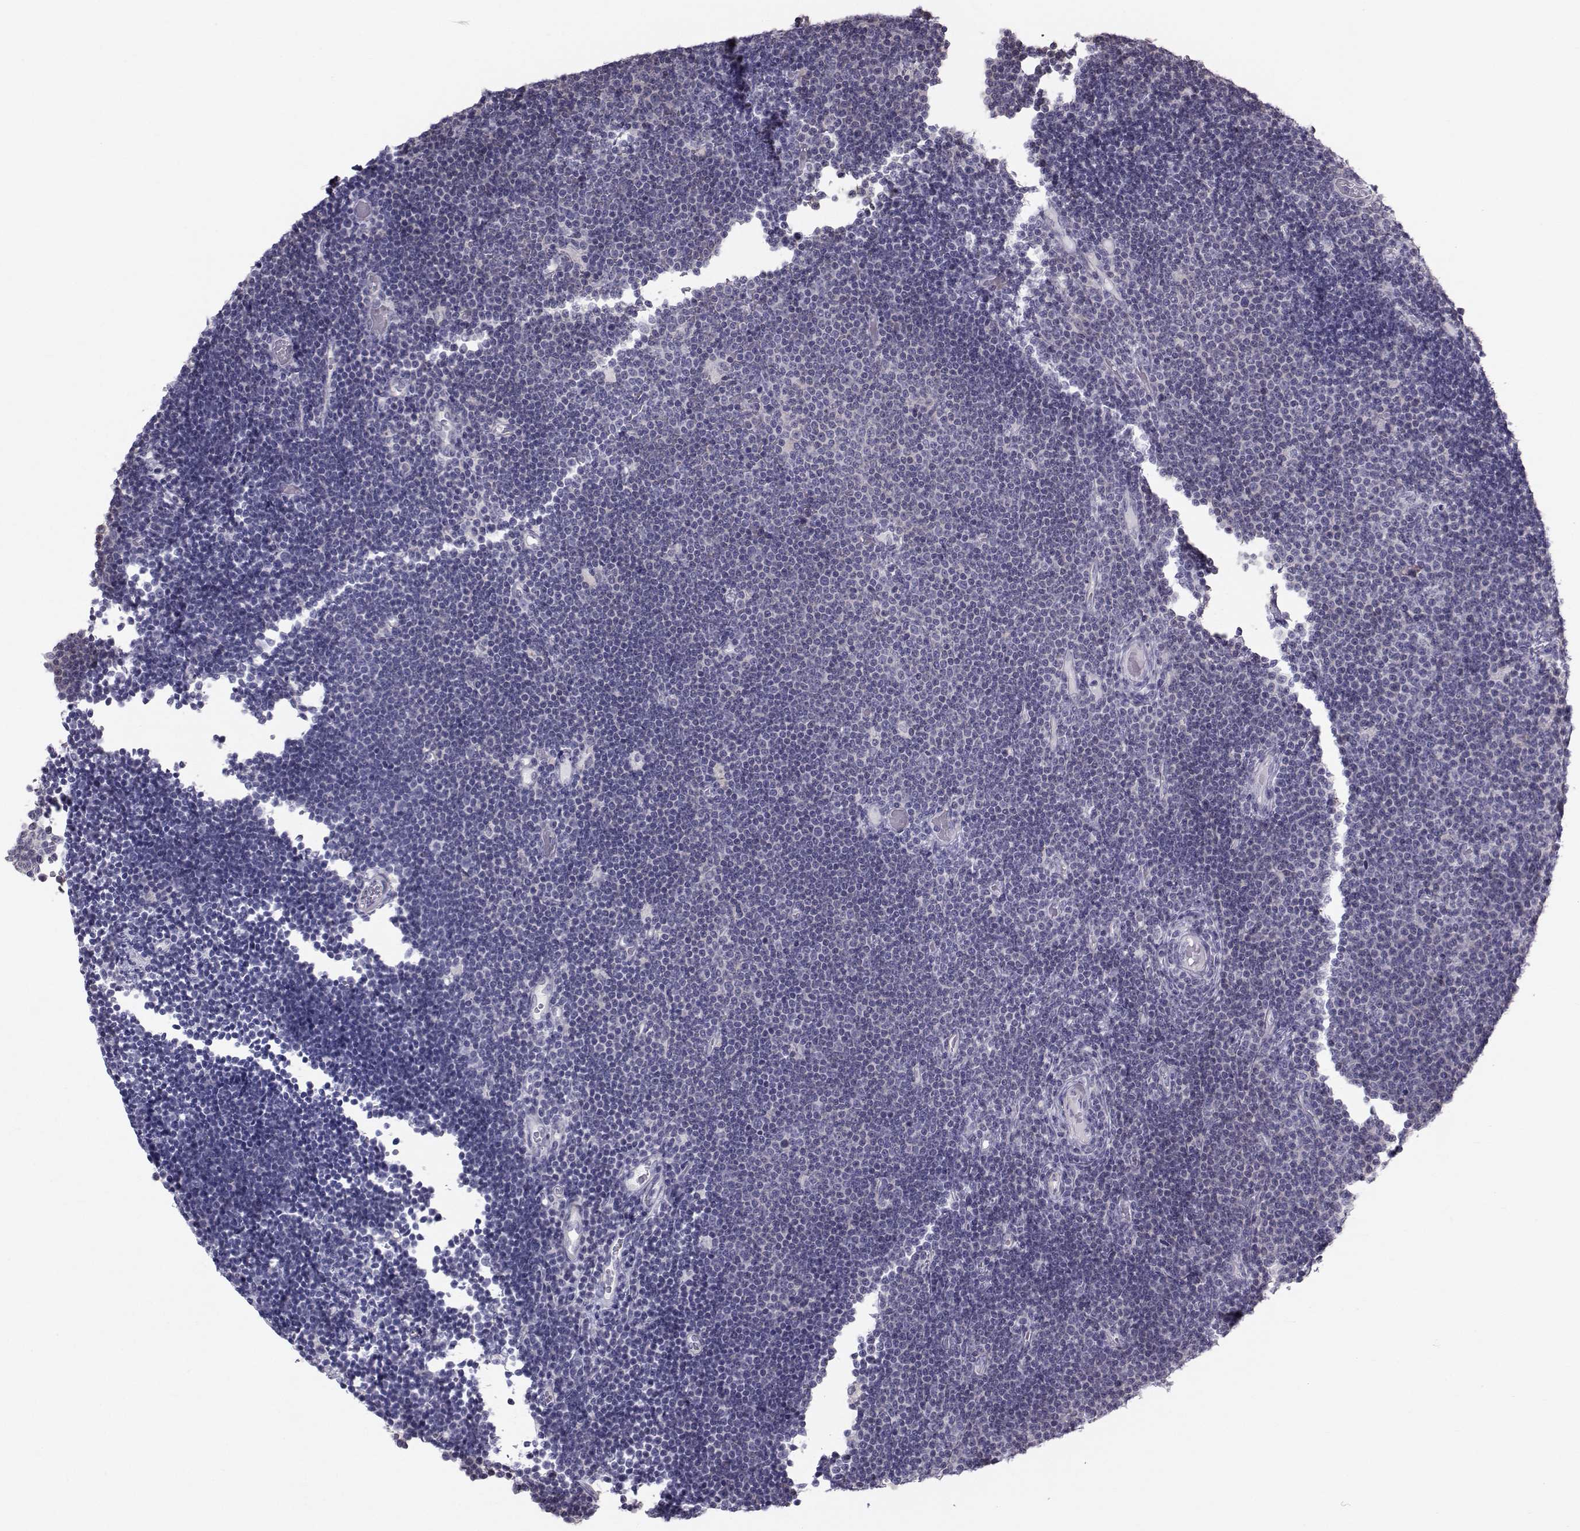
{"staining": {"intensity": "negative", "quantity": "none", "location": "none"}, "tissue": "lymphoma", "cell_type": "Tumor cells", "image_type": "cancer", "snomed": [{"axis": "morphology", "description": "Malignant lymphoma, non-Hodgkin's type, Low grade"}, {"axis": "topography", "description": "Brain"}], "caption": "Lymphoma was stained to show a protein in brown. There is no significant positivity in tumor cells. The staining is performed using DAB (3,3'-diaminobenzidine) brown chromogen with nuclei counter-stained in using hematoxylin.", "gene": "GARIN3", "patient": {"sex": "female", "age": 66}}